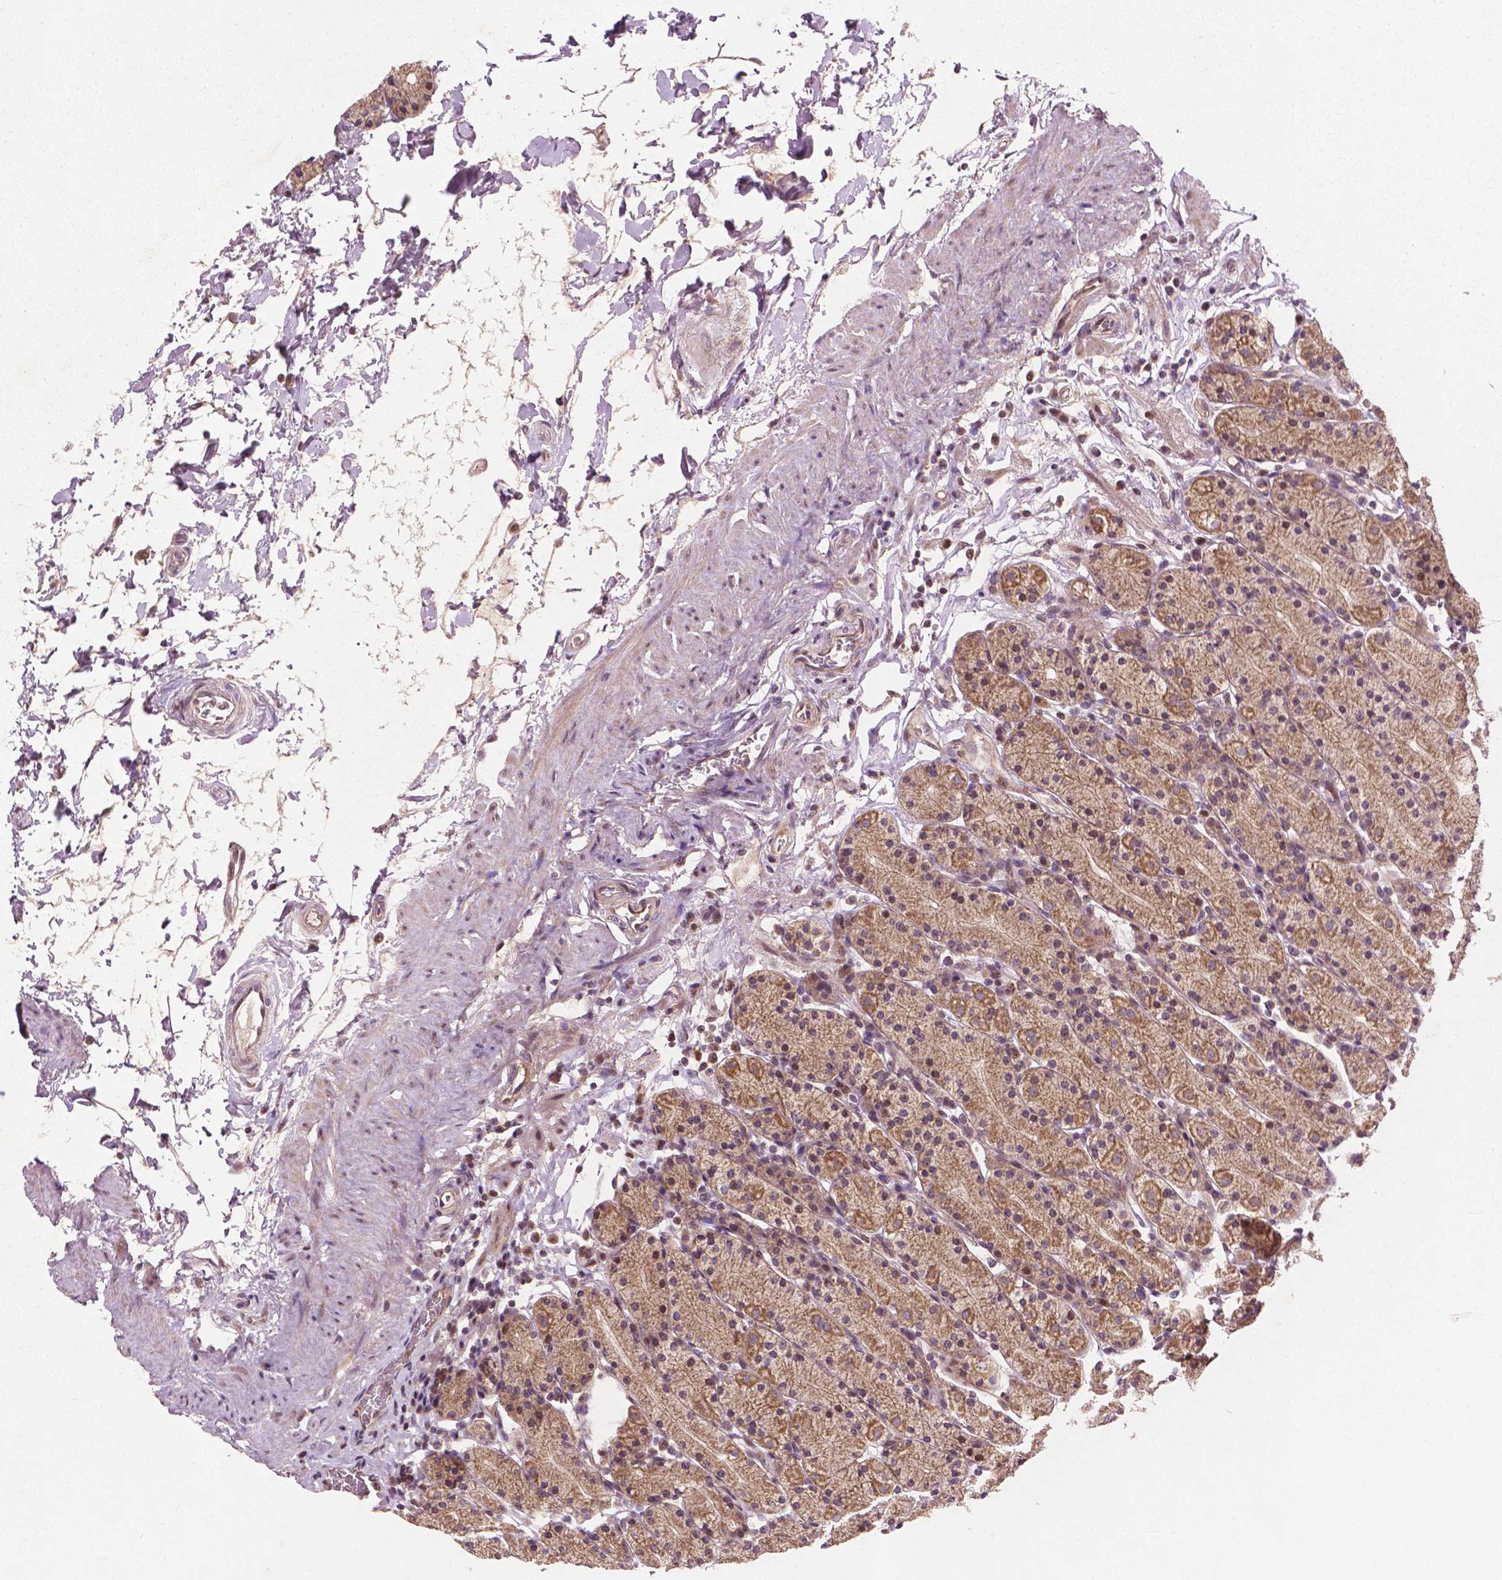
{"staining": {"intensity": "moderate", "quantity": "25%-75%", "location": "cytoplasmic/membranous"}, "tissue": "stomach", "cell_type": "Glandular cells", "image_type": "normal", "snomed": [{"axis": "morphology", "description": "Normal tissue, NOS"}, {"axis": "topography", "description": "Stomach, upper"}, {"axis": "topography", "description": "Stomach"}], "caption": "Immunohistochemistry (IHC) (DAB) staining of unremarkable human stomach demonstrates moderate cytoplasmic/membranous protein positivity in approximately 25%-75% of glandular cells. (Brightfield microscopy of DAB IHC at high magnification).", "gene": "B3GALNT2", "patient": {"sex": "male", "age": 62}}